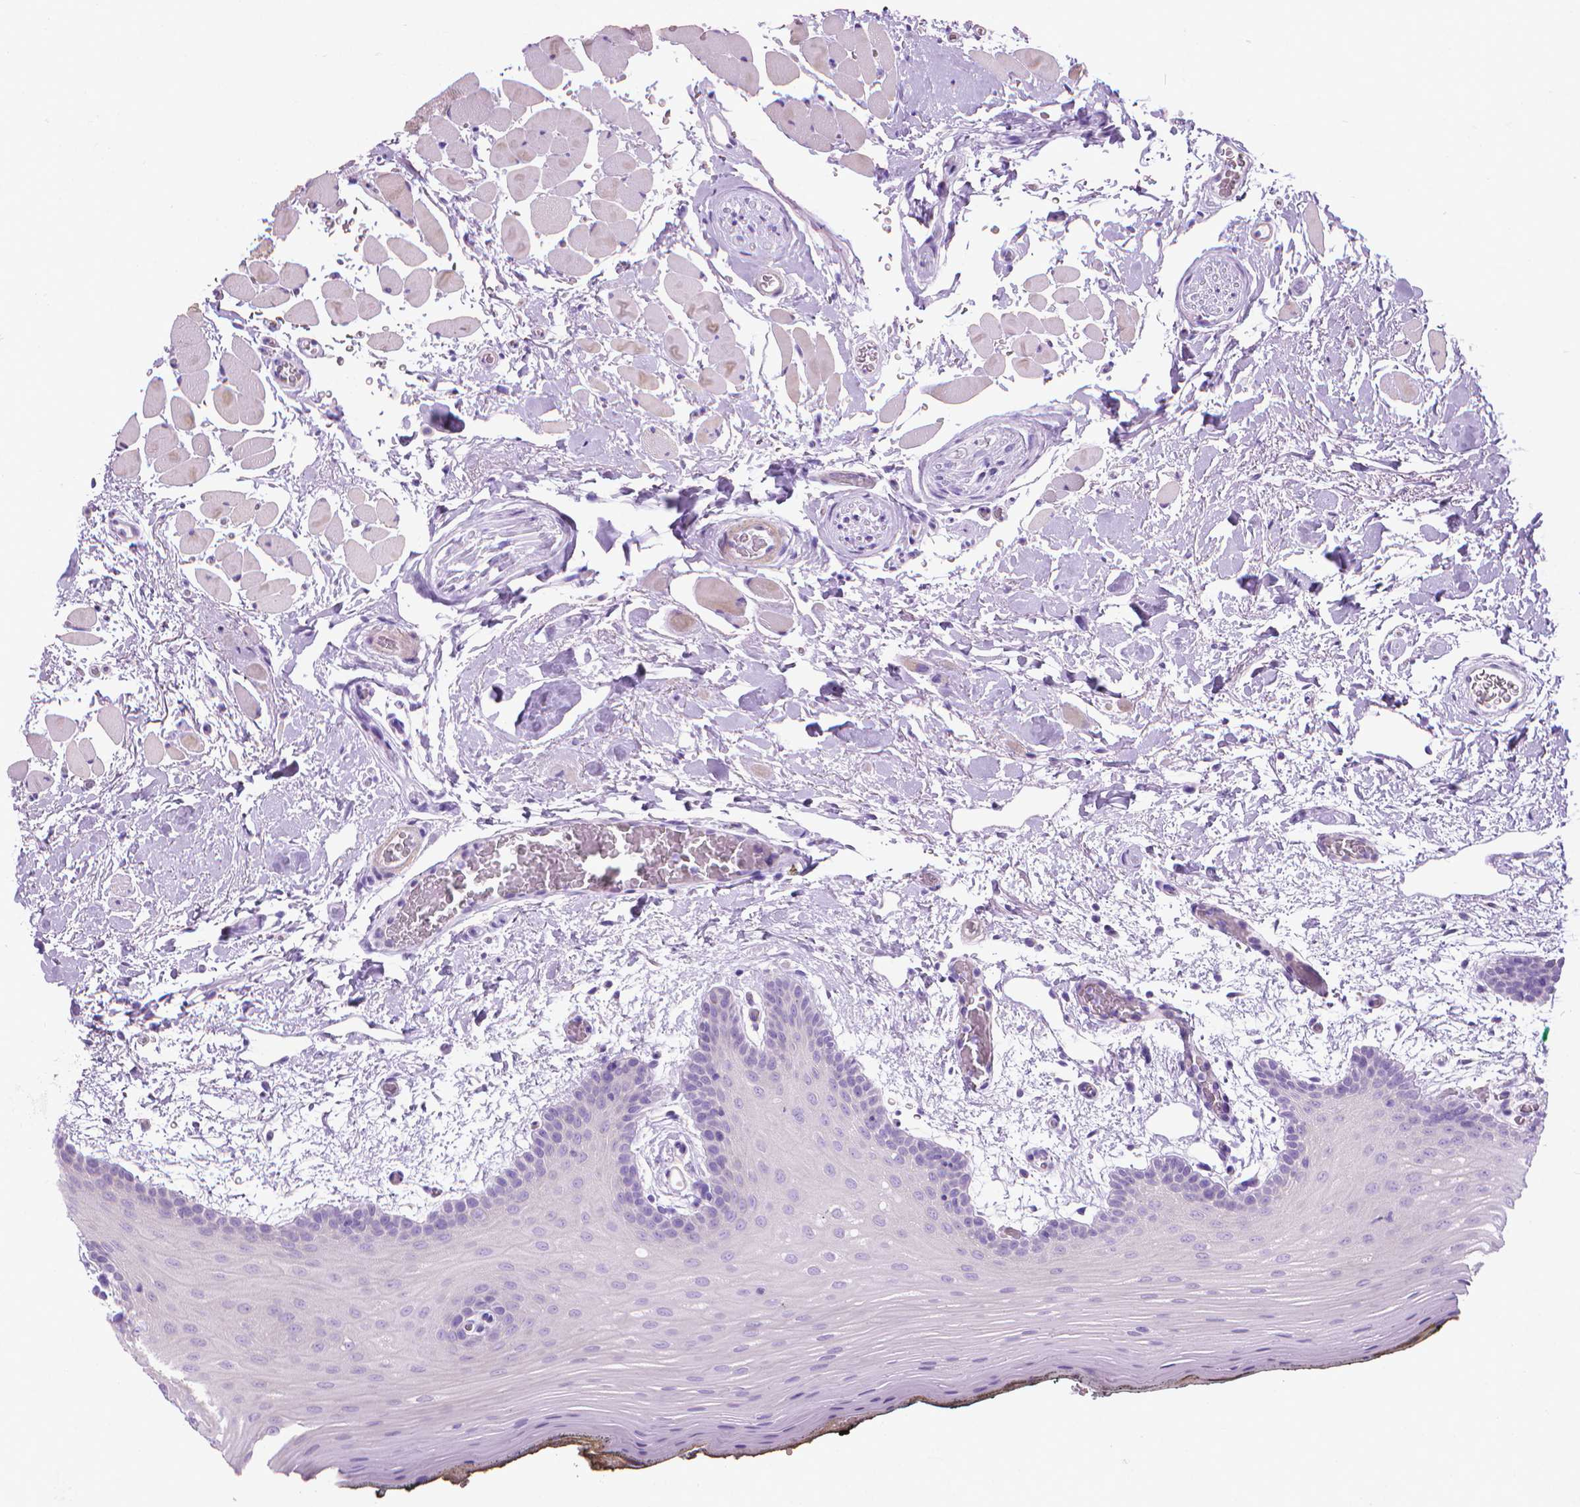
{"staining": {"intensity": "negative", "quantity": "none", "location": "none"}, "tissue": "oral mucosa", "cell_type": "Squamous epithelial cells", "image_type": "normal", "snomed": [{"axis": "morphology", "description": "Normal tissue, NOS"}, {"axis": "topography", "description": "Oral tissue"}, {"axis": "topography", "description": "Head-Neck"}], "caption": "This is an immunohistochemistry photomicrograph of benign human oral mucosa. There is no expression in squamous epithelial cells.", "gene": "FASN", "patient": {"sex": "male", "age": 65}}